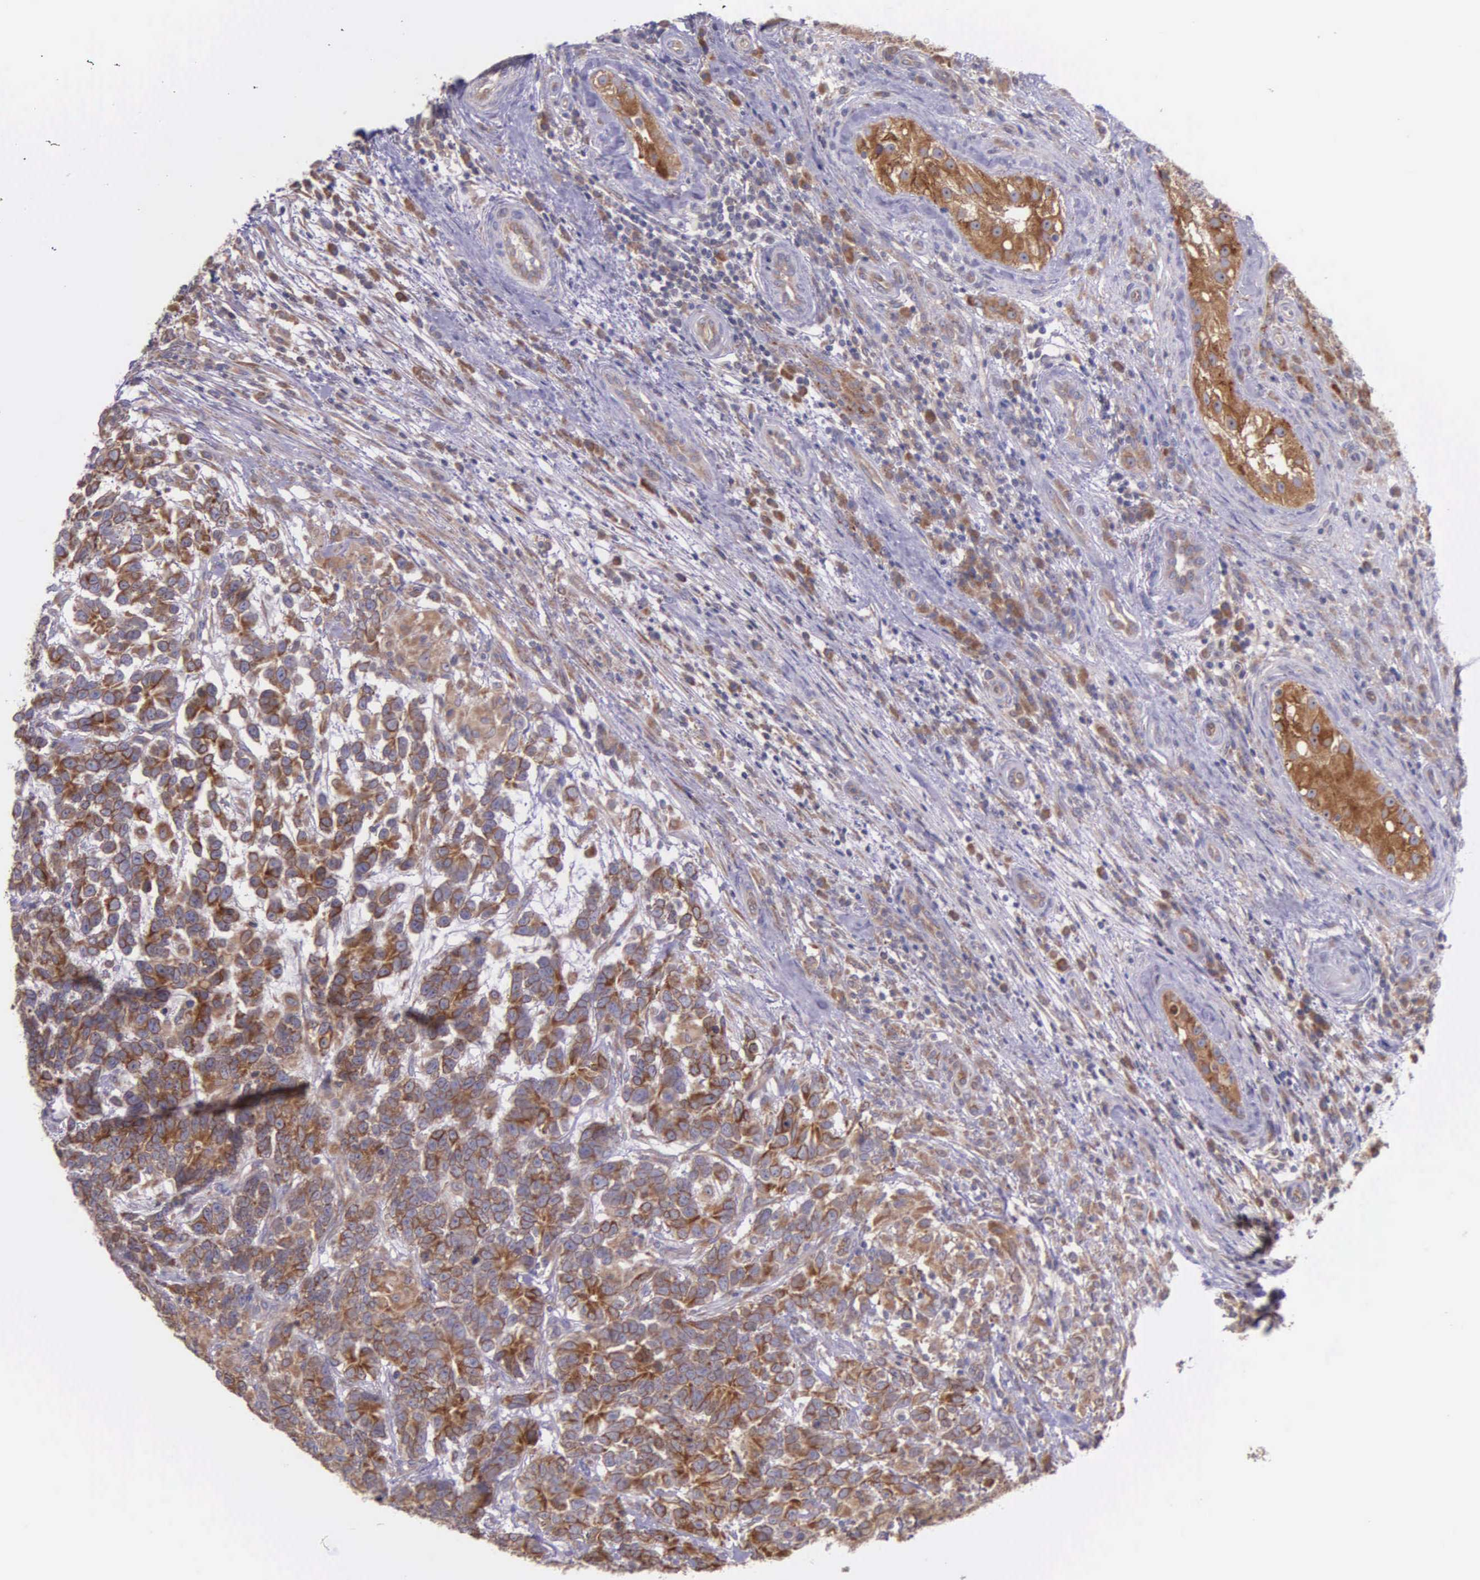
{"staining": {"intensity": "strong", "quantity": ">75%", "location": "cytoplasmic/membranous"}, "tissue": "testis cancer", "cell_type": "Tumor cells", "image_type": "cancer", "snomed": [{"axis": "morphology", "description": "Carcinoma, Embryonal, NOS"}, {"axis": "topography", "description": "Testis"}], "caption": "Immunohistochemistry (IHC) image of testis cancer (embryonal carcinoma) stained for a protein (brown), which reveals high levels of strong cytoplasmic/membranous positivity in approximately >75% of tumor cells.", "gene": "NSDHL", "patient": {"sex": "male", "age": 26}}